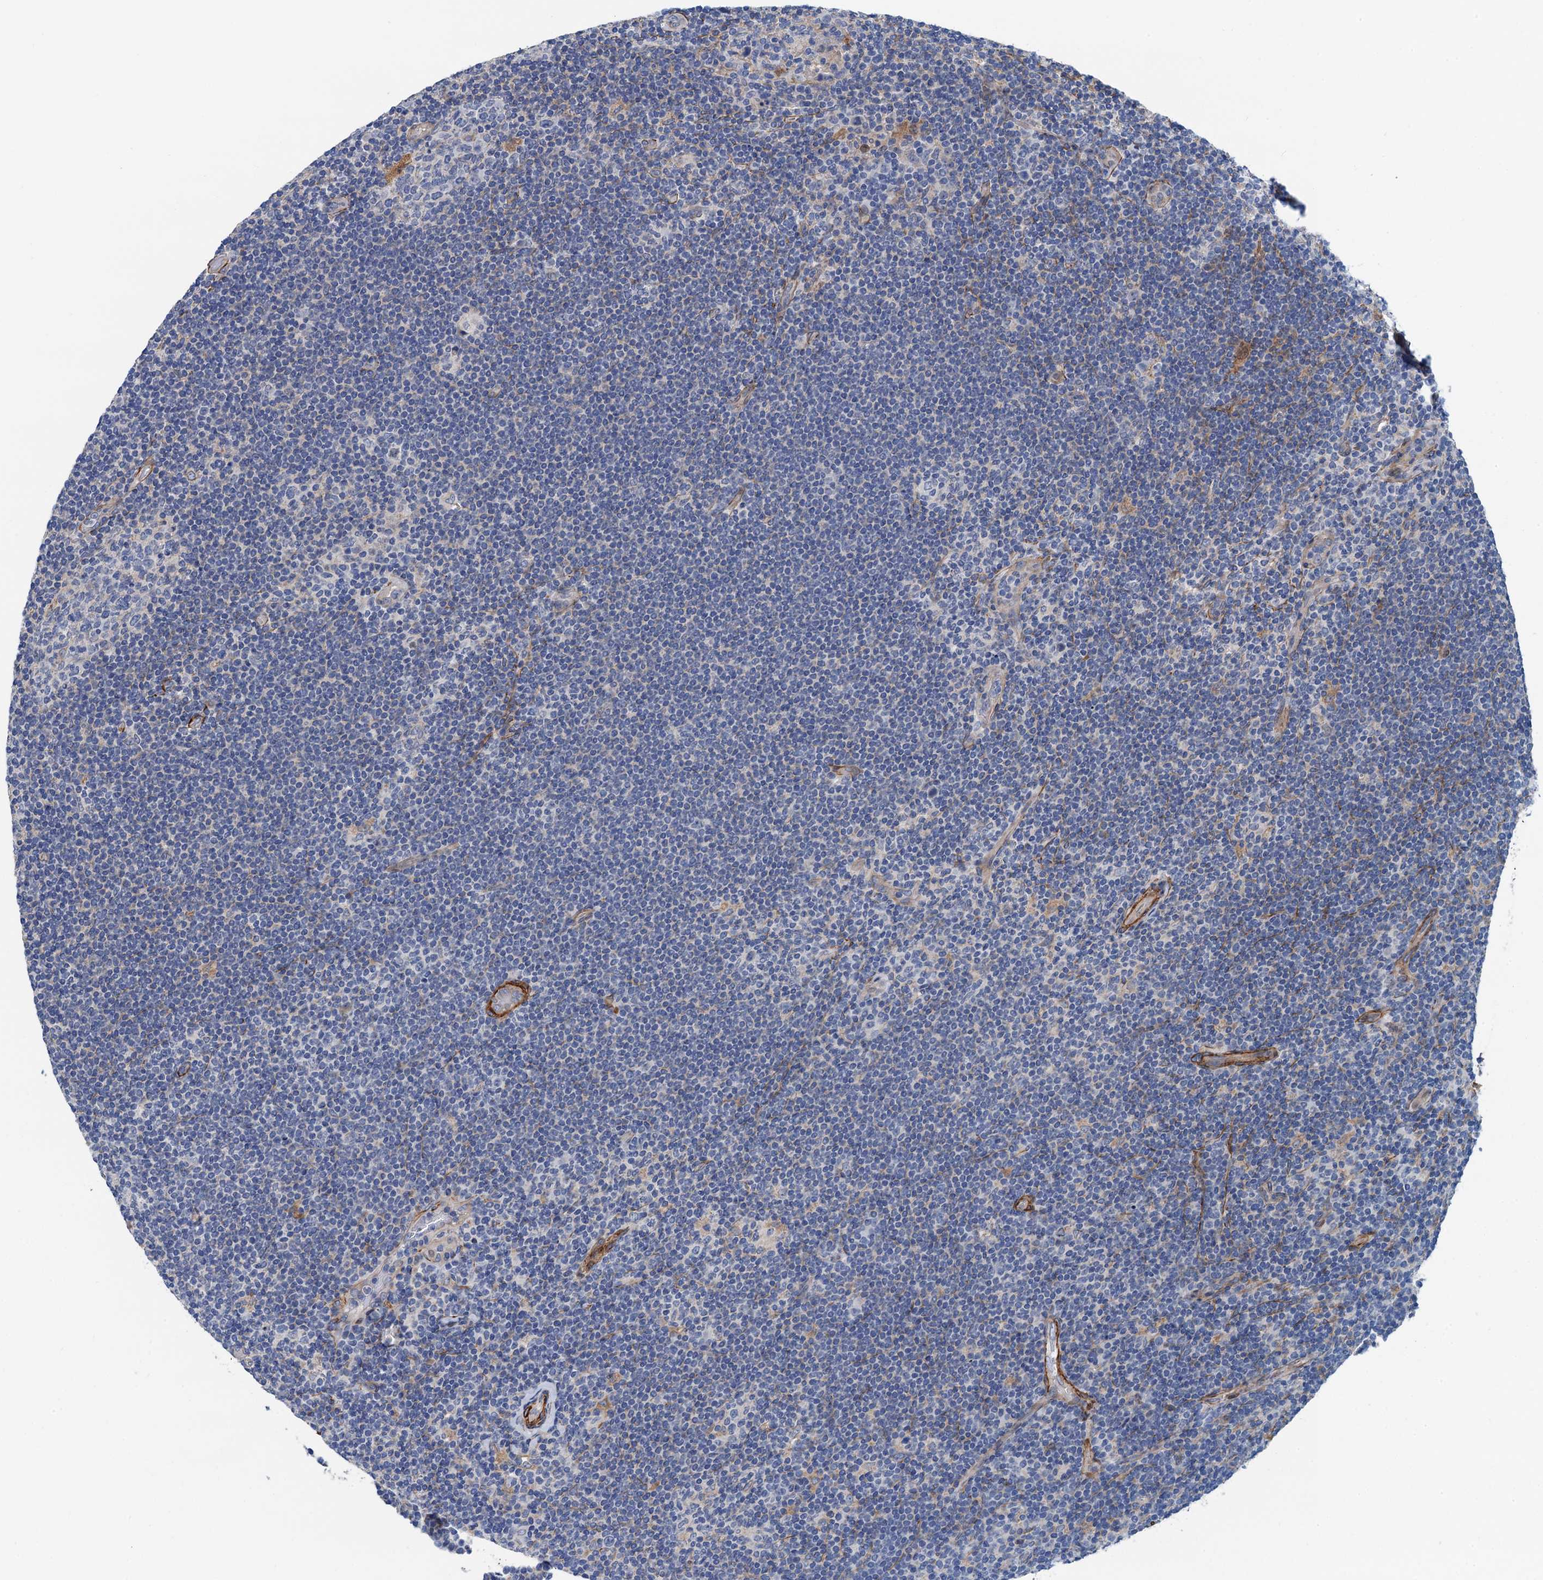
{"staining": {"intensity": "weak", "quantity": "<25%", "location": "cytoplasmic/membranous"}, "tissue": "lymphoma", "cell_type": "Tumor cells", "image_type": "cancer", "snomed": [{"axis": "morphology", "description": "Hodgkin's disease, NOS"}, {"axis": "topography", "description": "Lymph node"}], "caption": "High magnification brightfield microscopy of Hodgkin's disease stained with DAB (brown) and counterstained with hematoxylin (blue): tumor cells show no significant staining.", "gene": "CSTPP1", "patient": {"sex": "female", "age": 57}}